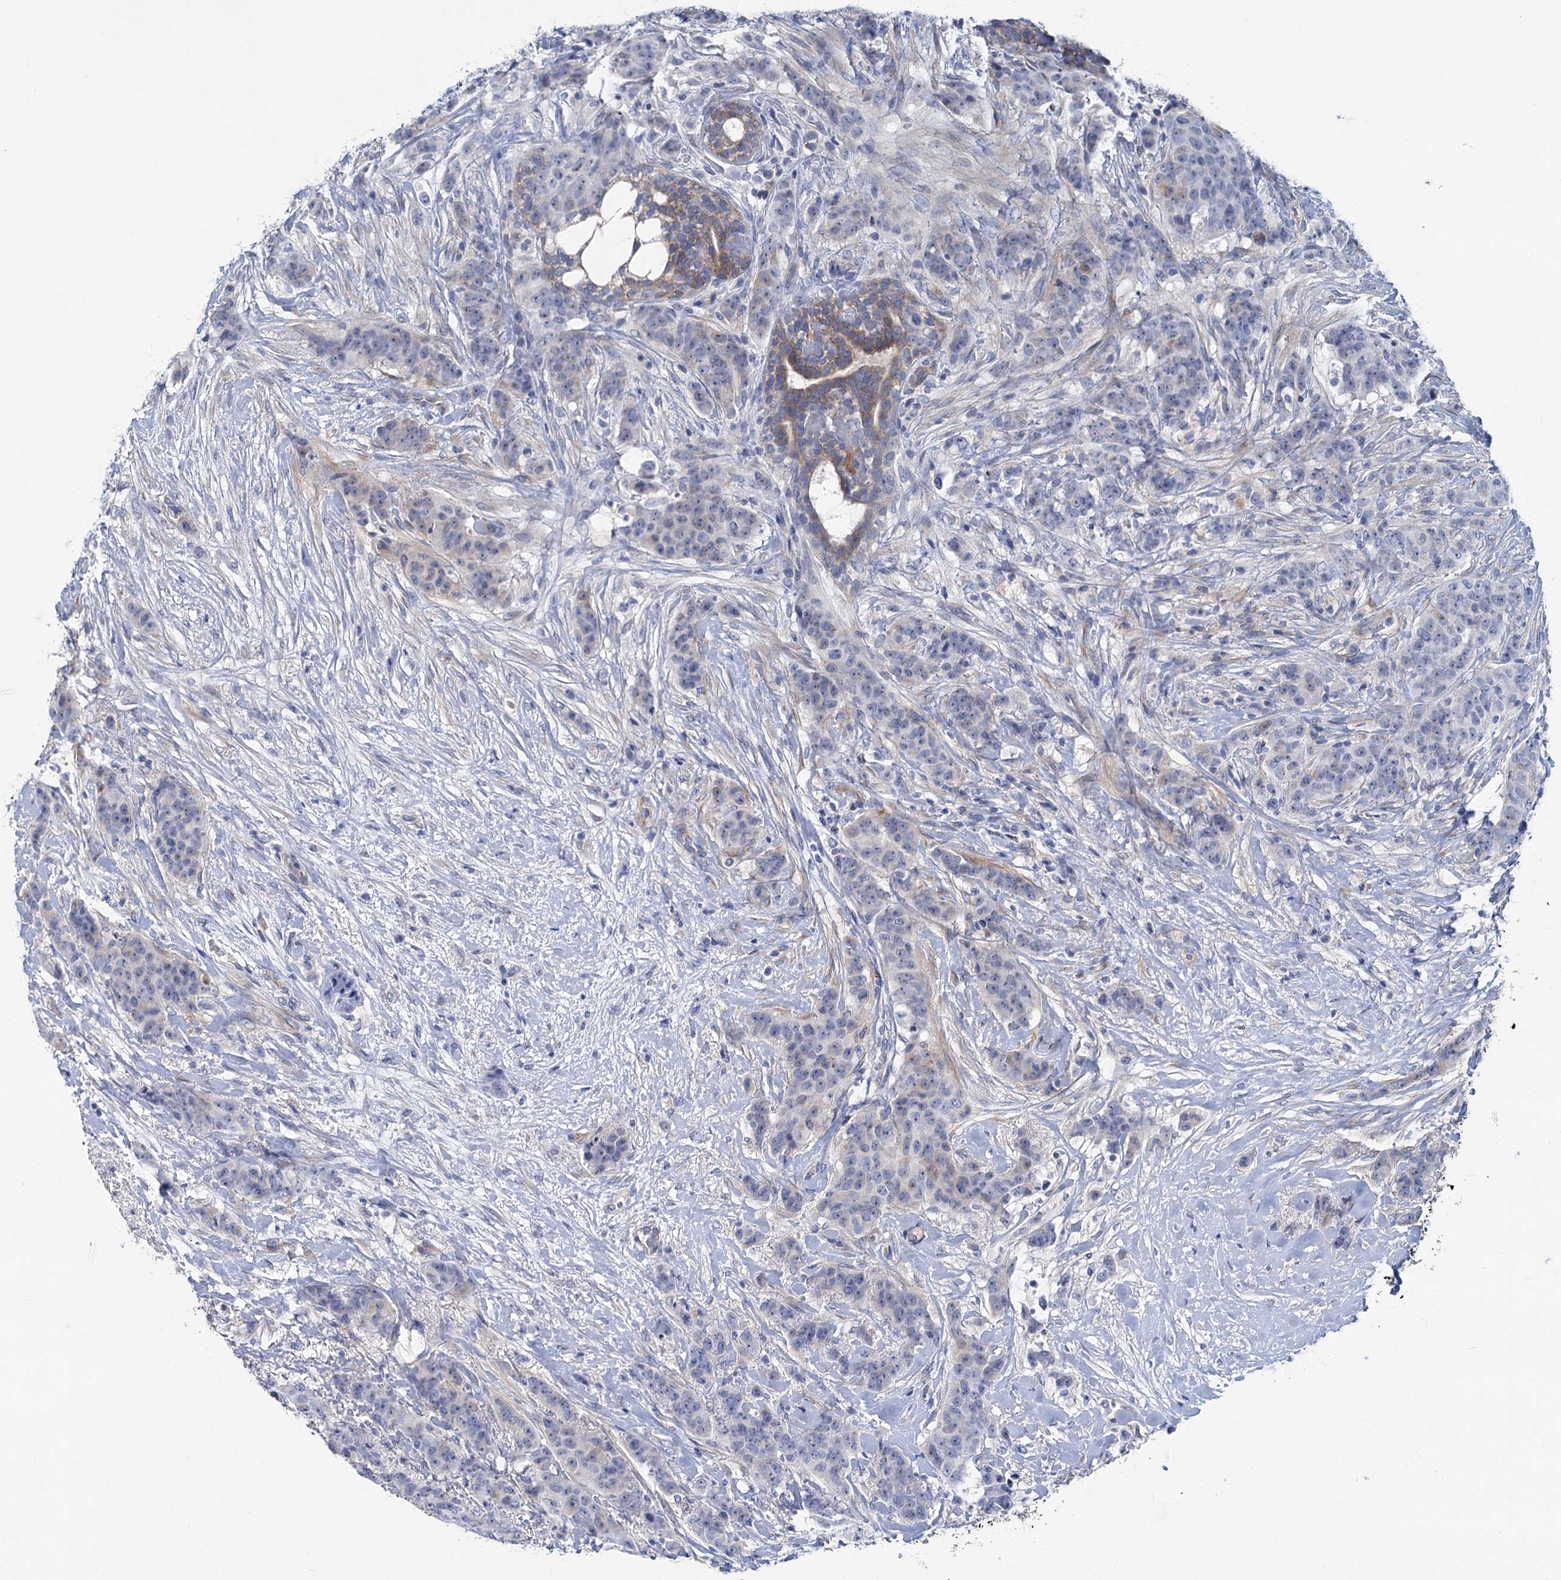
{"staining": {"intensity": "negative", "quantity": "none", "location": "none"}, "tissue": "breast cancer", "cell_type": "Tumor cells", "image_type": "cancer", "snomed": [{"axis": "morphology", "description": "Duct carcinoma"}, {"axis": "topography", "description": "Breast"}], "caption": "The image exhibits no significant positivity in tumor cells of breast cancer.", "gene": "CHDH", "patient": {"sex": "female", "age": 40}}